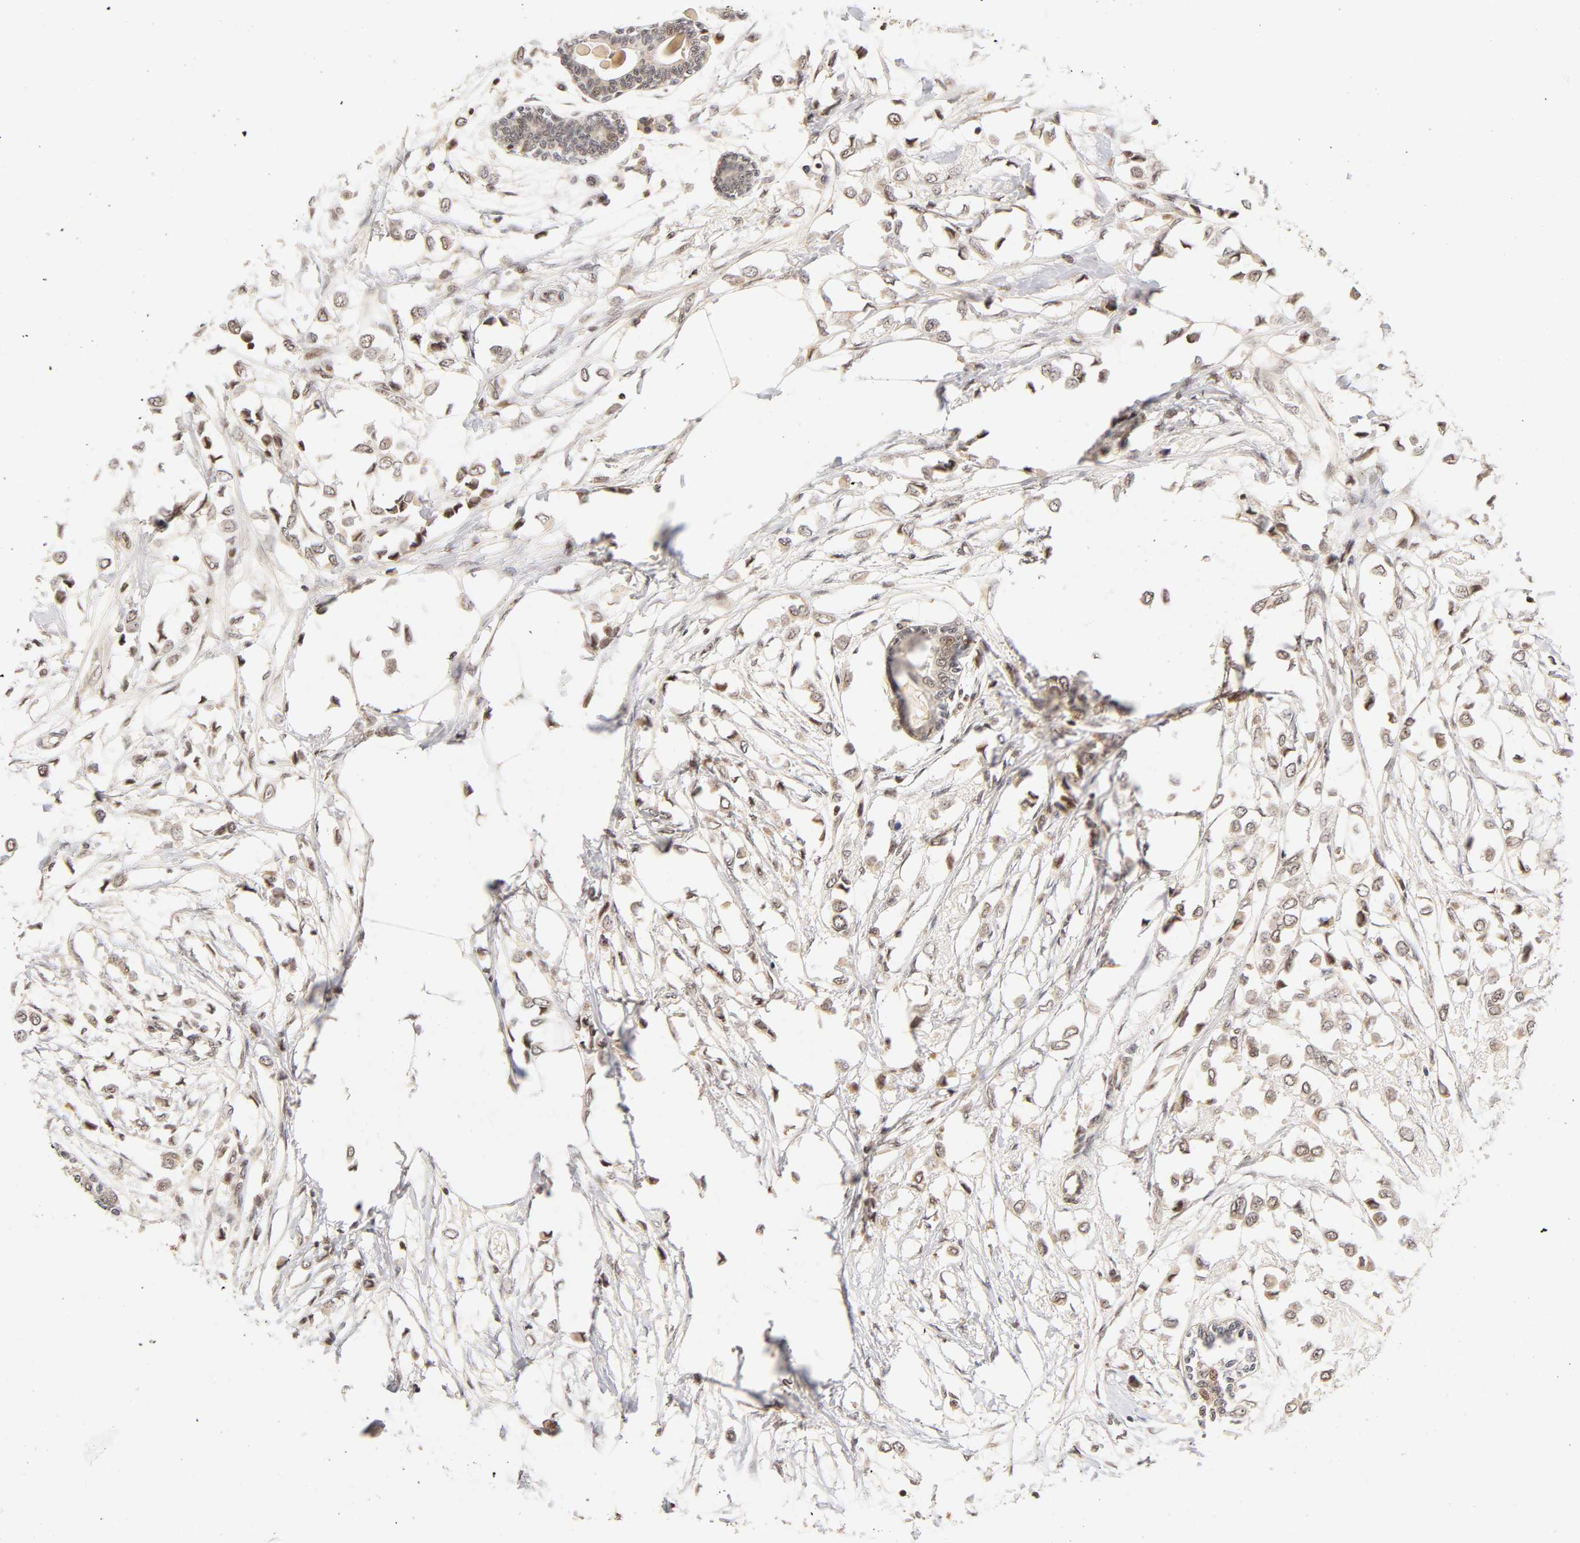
{"staining": {"intensity": "weak", "quantity": "25%-75%", "location": "cytoplasmic/membranous,nuclear"}, "tissue": "breast cancer", "cell_type": "Tumor cells", "image_type": "cancer", "snomed": [{"axis": "morphology", "description": "Lobular carcinoma"}, {"axis": "topography", "description": "Breast"}], "caption": "Tumor cells reveal weak cytoplasmic/membranous and nuclear expression in about 25%-75% of cells in breast lobular carcinoma.", "gene": "TAF10", "patient": {"sex": "female", "age": 51}}